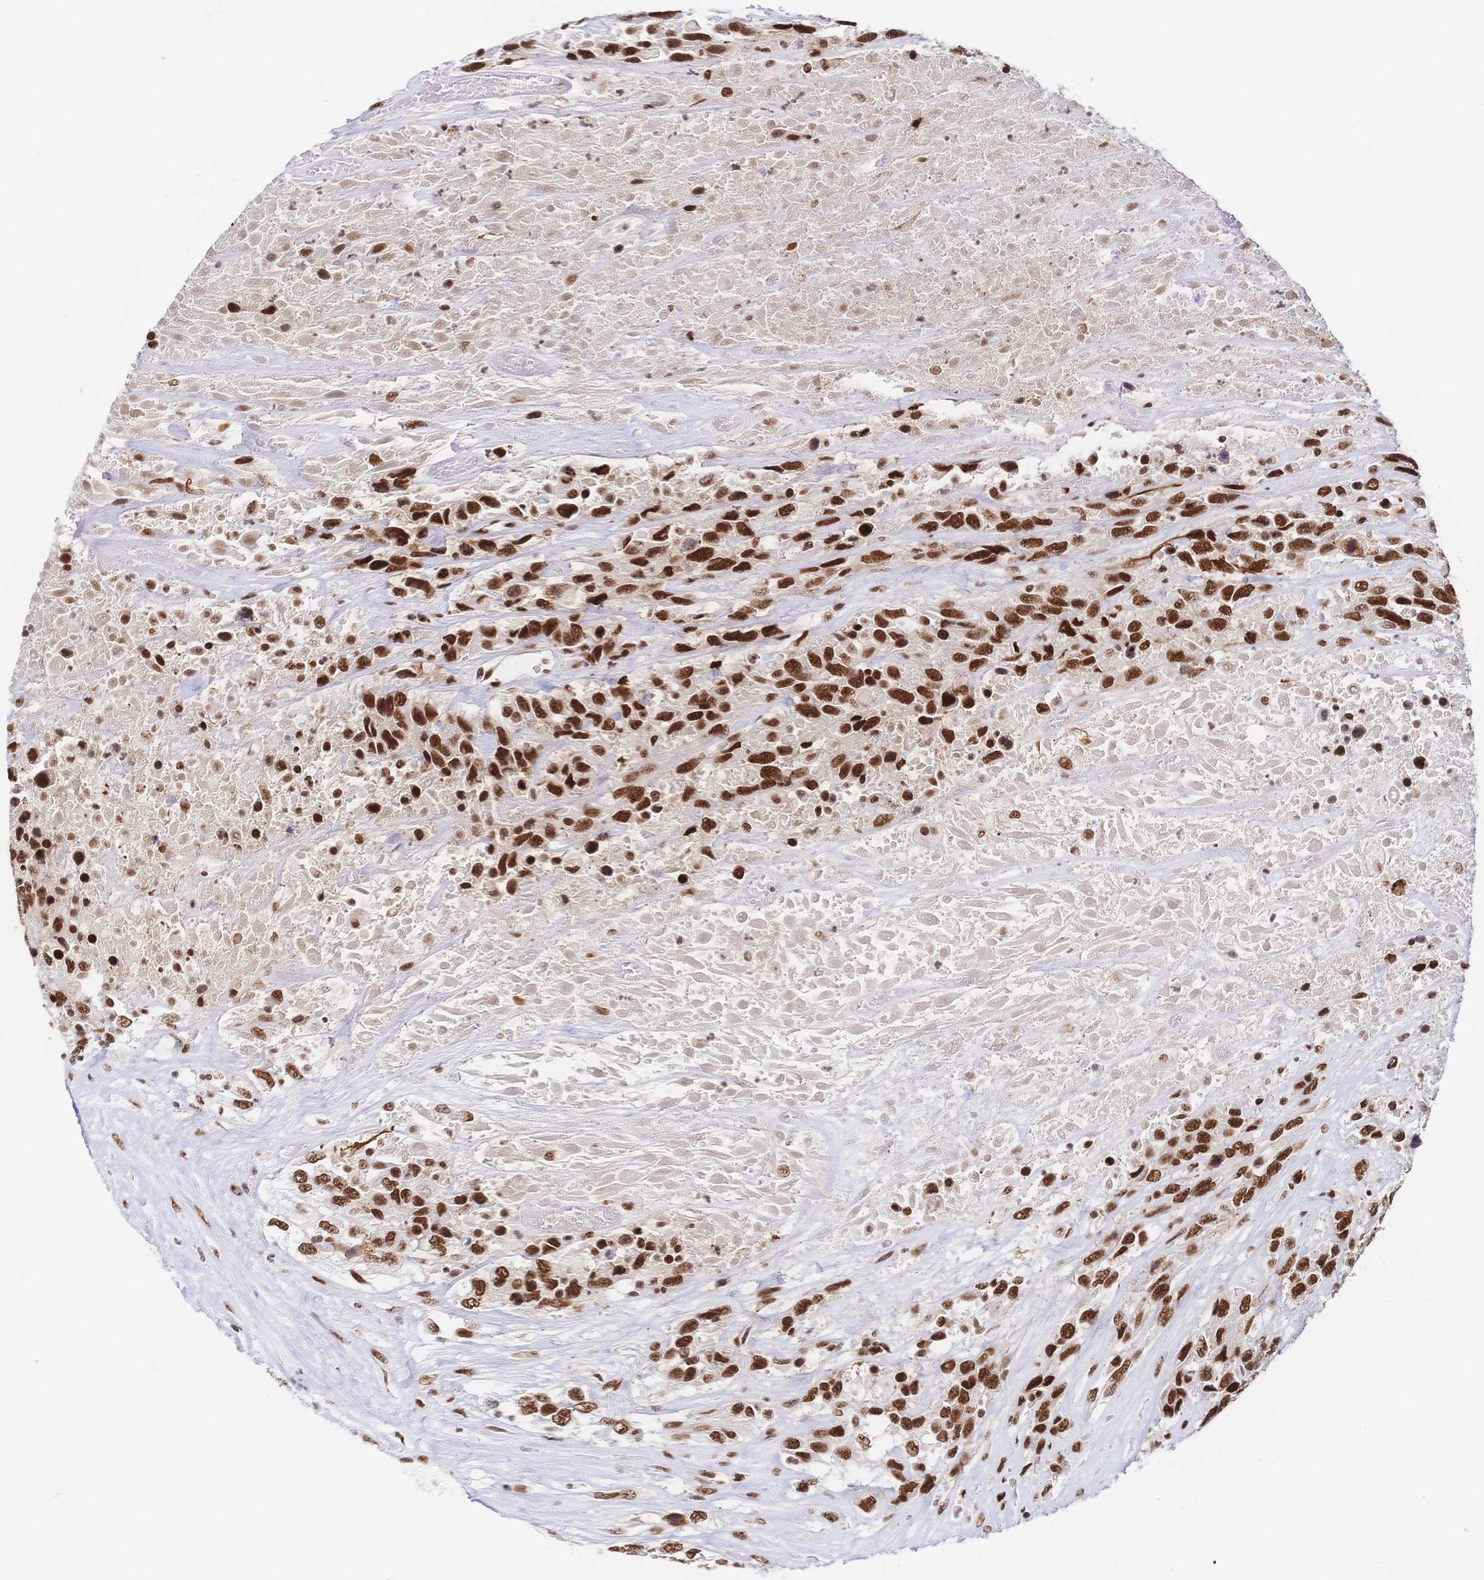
{"staining": {"intensity": "strong", "quantity": ">75%", "location": "nuclear"}, "tissue": "urothelial cancer", "cell_type": "Tumor cells", "image_type": "cancer", "snomed": [{"axis": "morphology", "description": "Urothelial carcinoma, High grade"}, {"axis": "topography", "description": "Urinary bladder"}], "caption": "Tumor cells exhibit strong nuclear positivity in approximately >75% of cells in urothelial cancer.", "gene": "SRSF1", "patient": {"sex": "female", "age": 70}}